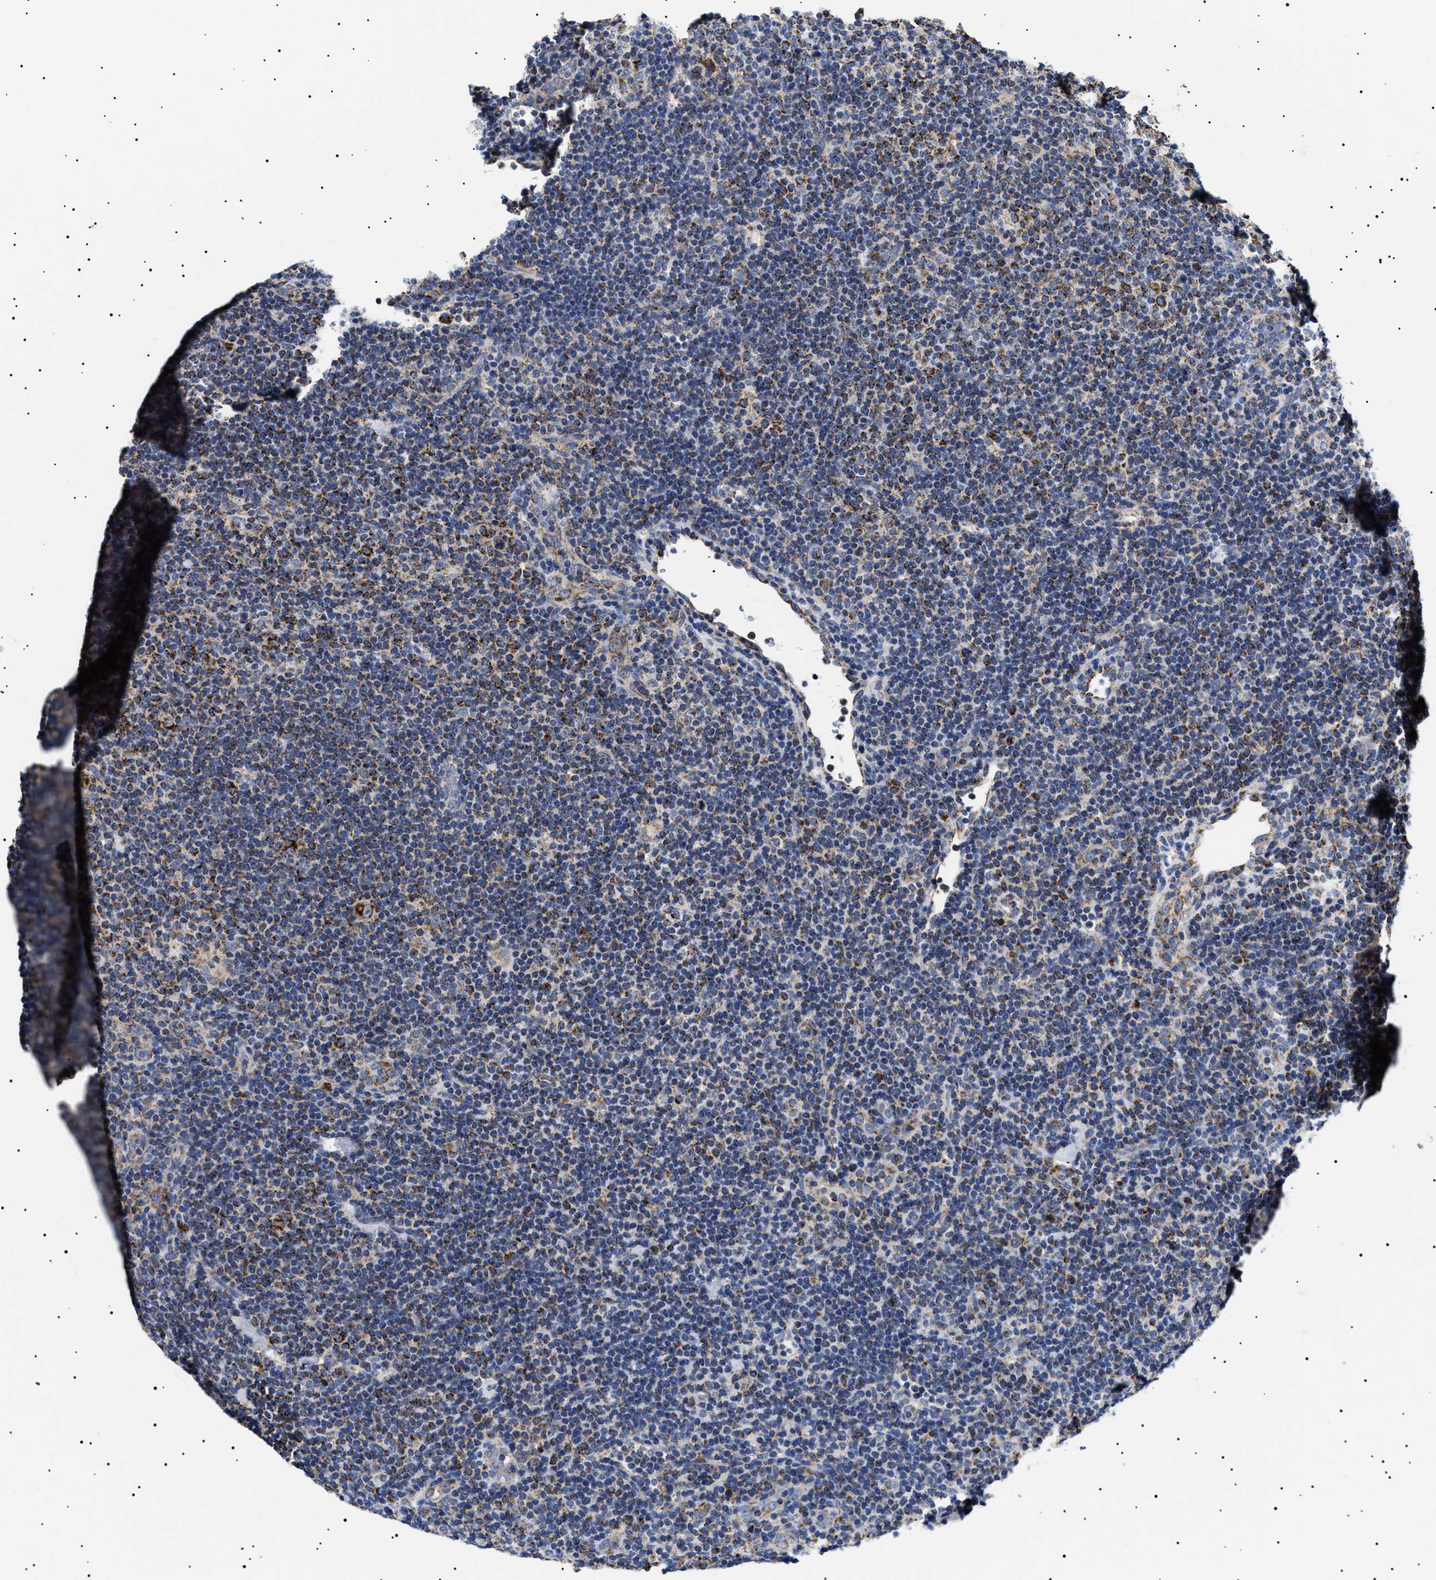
{"staining": {"intensity": "moderate", "quantity": ">75%", "location": "cytoplasmic/membranous"}, "tissue": "lymphoma", "cell_type": "Tumor cells", "image_type": "cancer", "snomed": [{"axis": "morphology", "description": "Hodgkin's disease, NOS"}, {"axis": "topography", "description": "Lymph node"}], "caption": "High-power microscopy captured an IHC histopathology image of Hodgkin's disease, revealing moderate cytoplasmic/membranous positivity in approximately >75% of tumor cells. (DAB IHC with brightfield microscopy, high magnification).", "gene": "CHRDL2", "patient": {"sex": "female", "age": 57}}